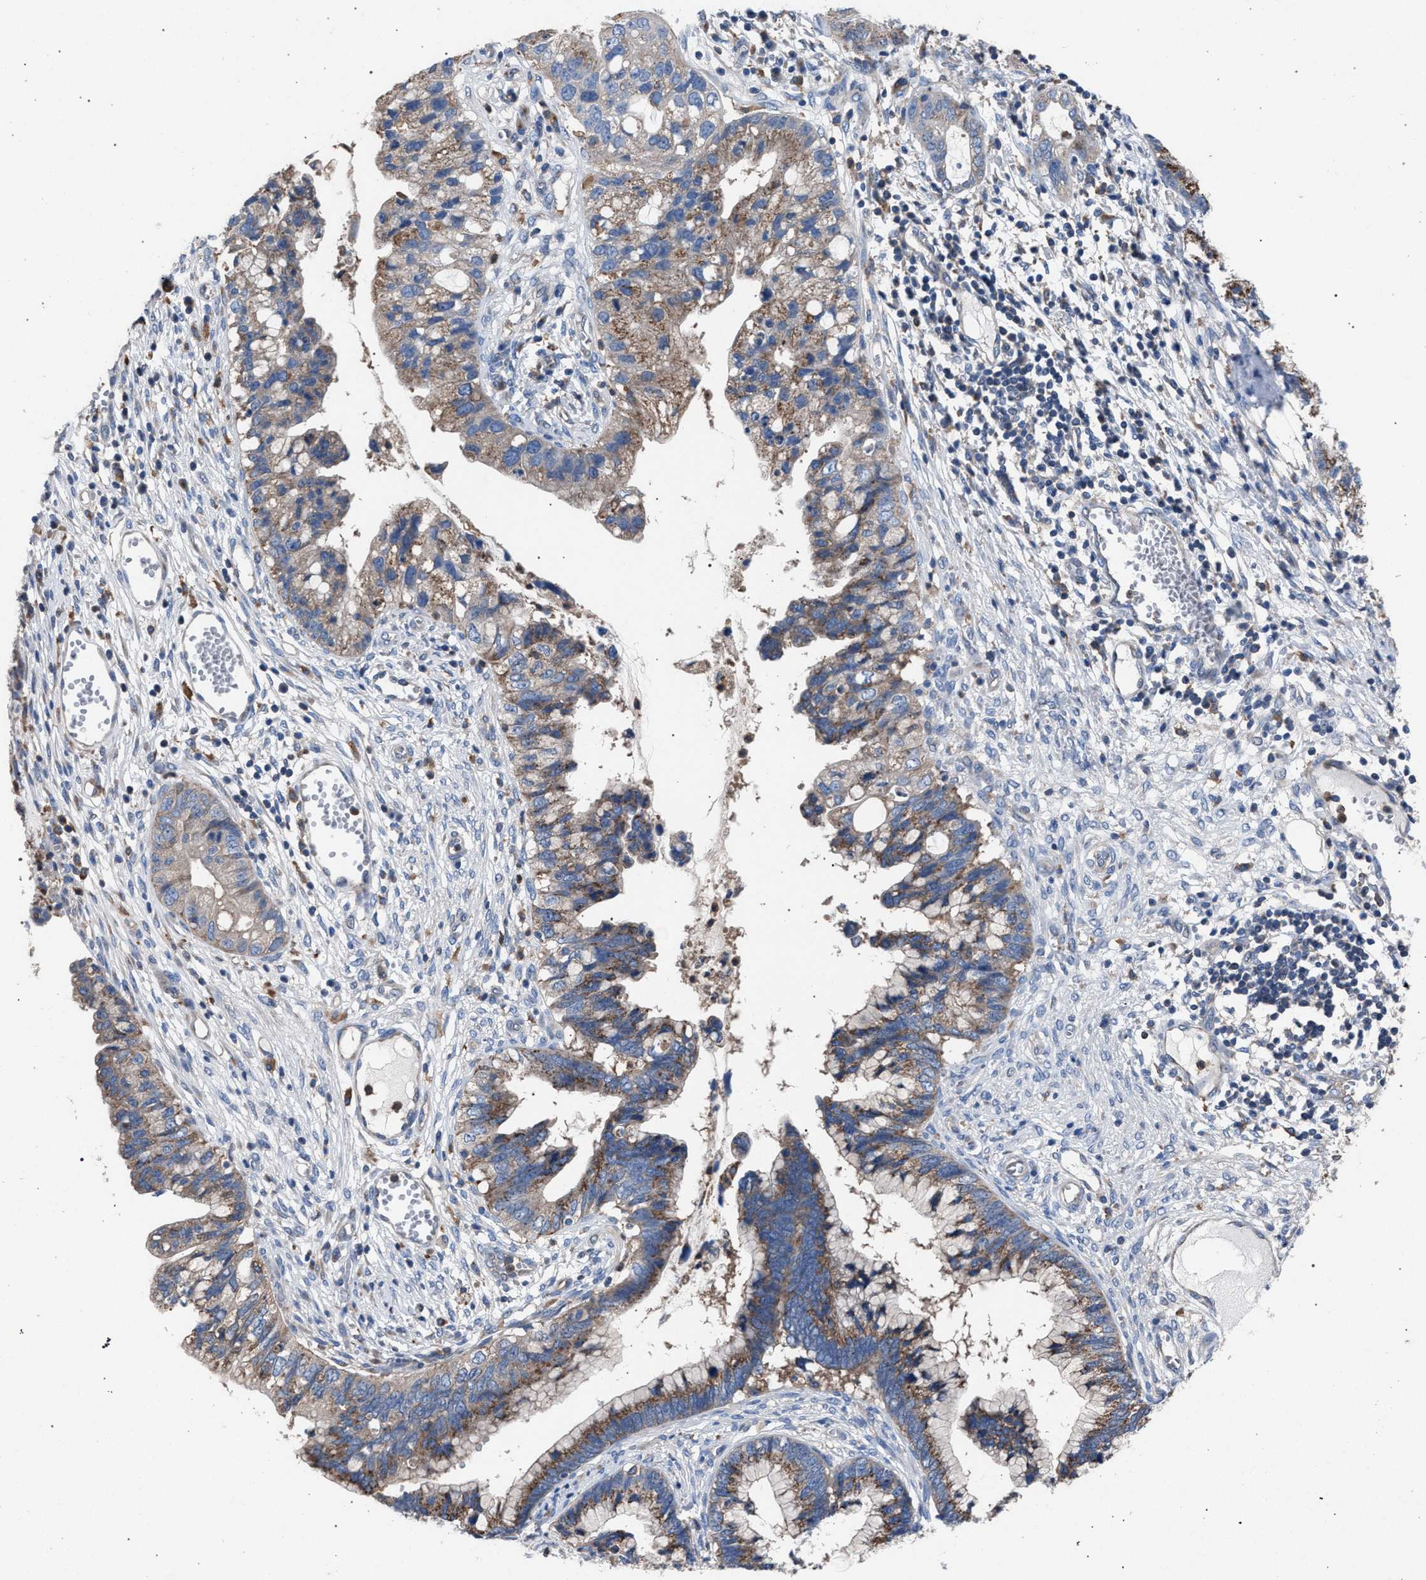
{"staining": {"intensity": "moderate", "quantity": ">75%", "location": "cytoplasmic/membranous"}, "tissue": "cervical cancer", "cell_type": "Tumor cells", "image_type": "cancer", "snomed": [{"axis": "morphology", "description": "Adenocarcinoma, NOS"}, {"axis": "topography", "description": "Cervix"}], "caption": "Protein analysis of cervical adenocarcinoma tissue displays moderate cytoplasmic/membranous expression in approximately >75% of tumor cells.", "gene": "ATP6V0A1", "patient": {"sex": "female", "age": 44}}